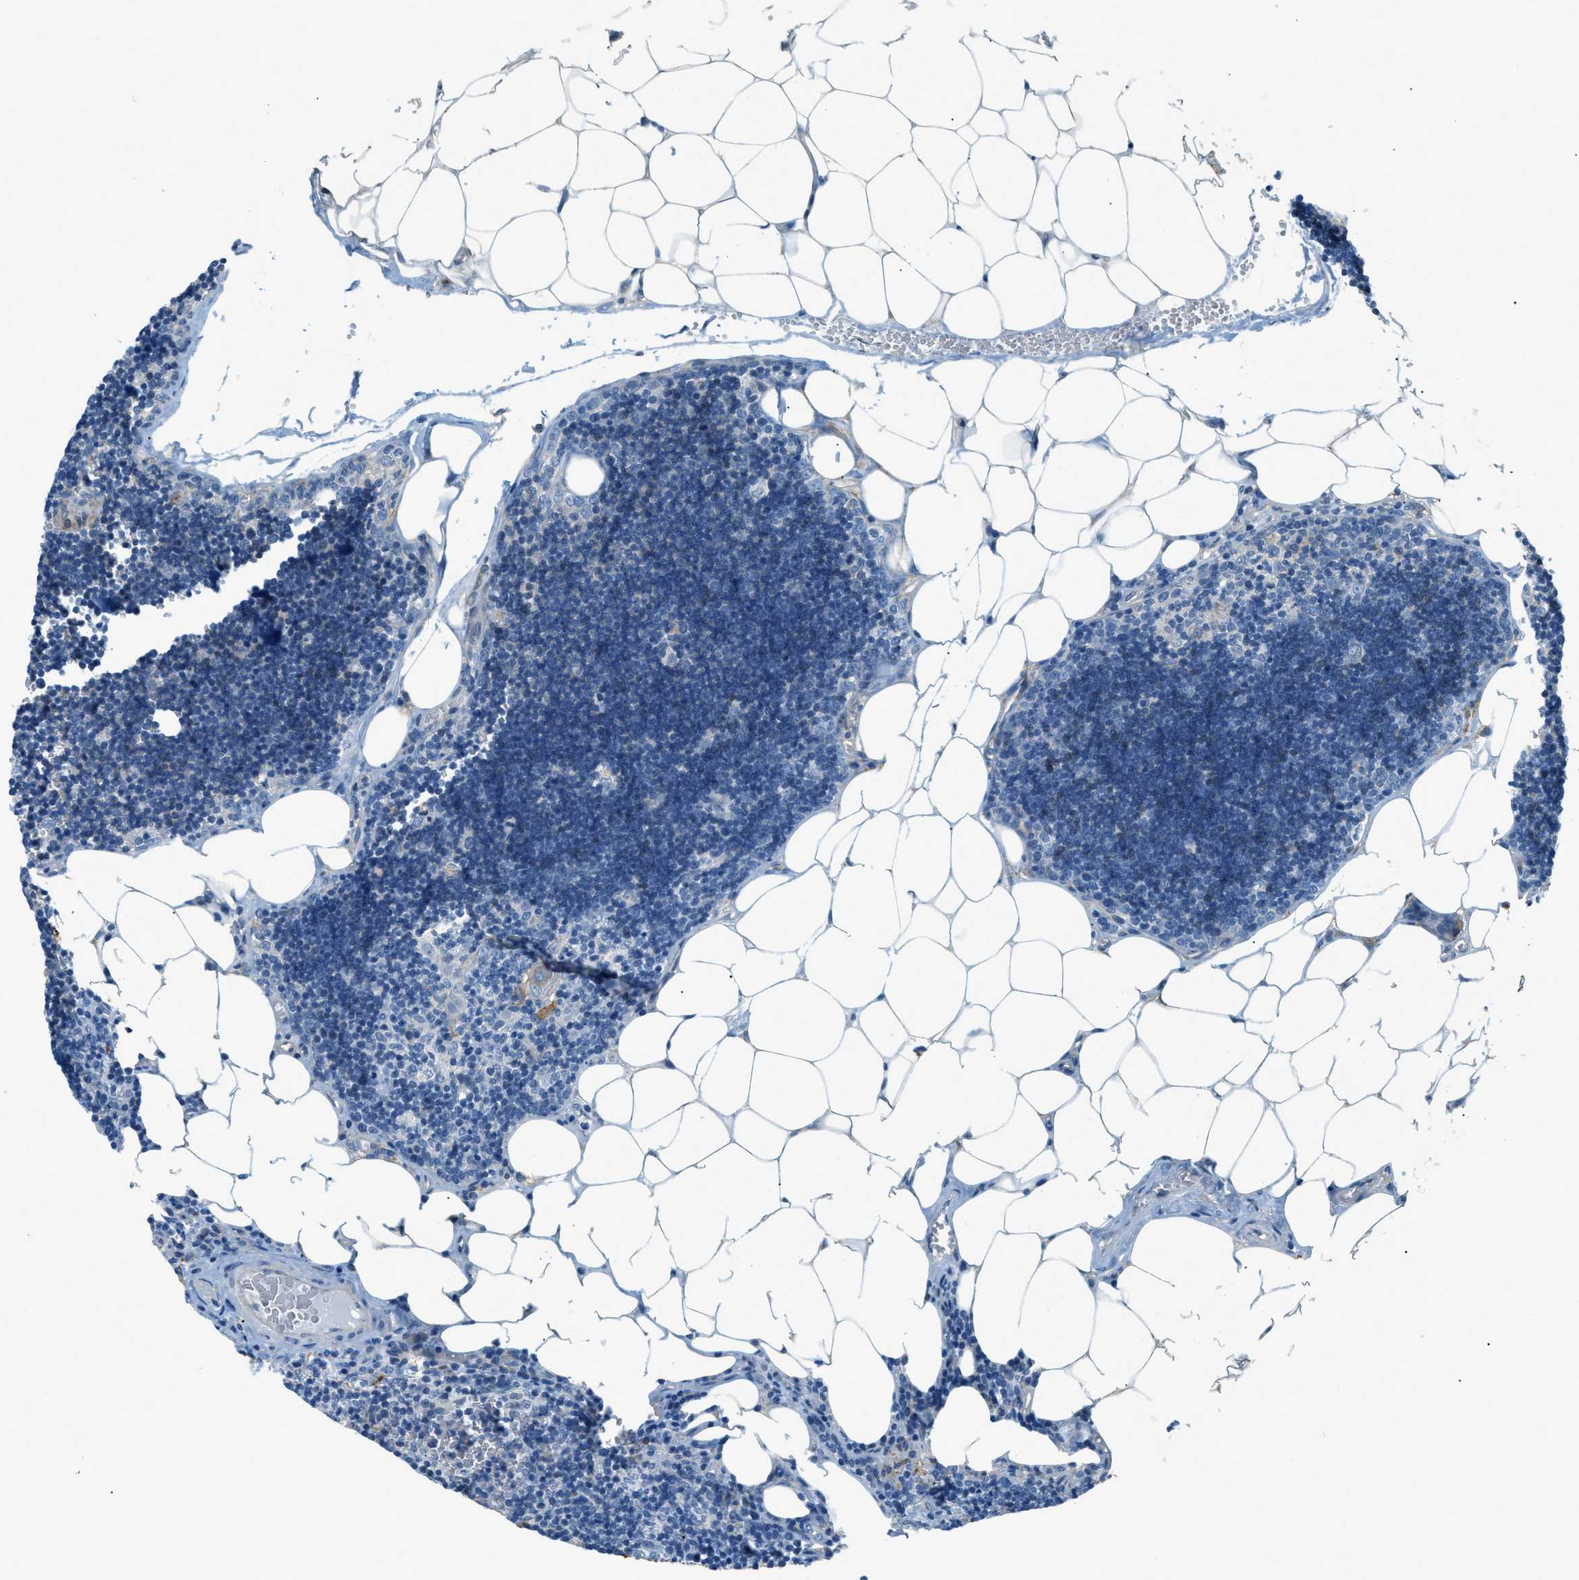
{"staining": {"intensity": "negative", "quantity": "none", "location": "none"}, "tissue": "lymph node", "cell_type": "Germinal center cells", "image_type": "normal", "snomed": [{"axis": "morphology", "description": "Normal tissue, NOS"}, {"axis": "topography", "description": "Lymph node"}], "caption": "A high-resolution photomicrograph shows immunohistochemistry staining of normal lymph node, which displays no significant staining in germinal center cells. (DAB immunohistochemistry (IHC) with hematoxylin counter stain).", "gene": "ZNF367", "patient": {"sex": "male", "age": 33}}